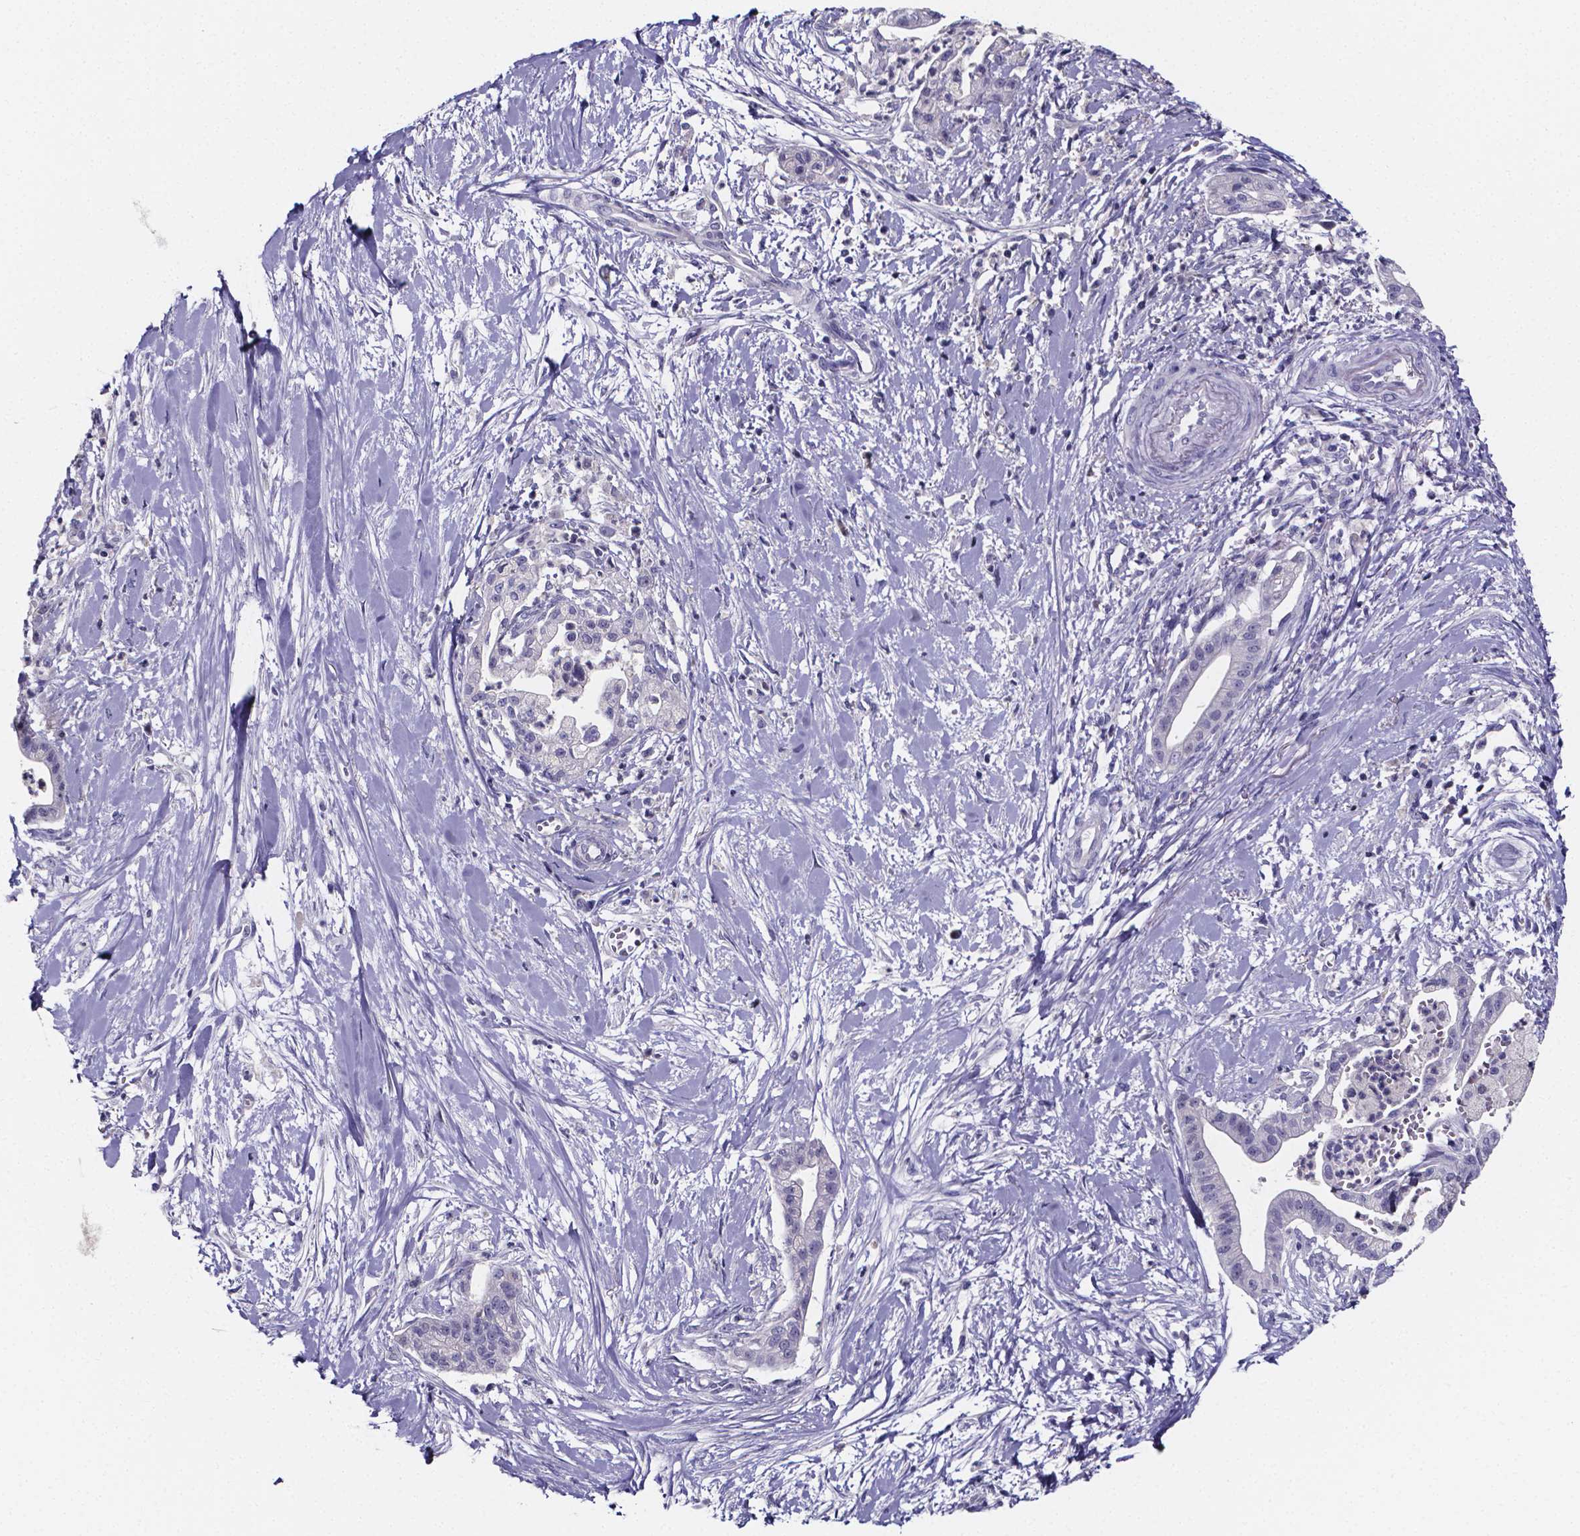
{"staining": {"intensity": "negative", "quantity": "none", "location": "none"}, "tissue": "pancreatic cancer", "cell_type": "Tumor cells", "image_type": "cancer", "snomed": [{"axis": "morphology", "description": "Normal tissue, NOS"}, {"axis": "morphology", "description": "Adenocarcinoma, NOS"}, {"axis": "topography", "description": "Lymph node"}, {"axis": "topography", "description": "Pancreas"}], "caption": "This is an immunohistochemistry (IHC) photomicrograph of human adenocarcinoma (pancreatic). There is no staining in tumor cells.", "gene": "IZUMO1", "patient": {"sex": "female", "age": 58}}